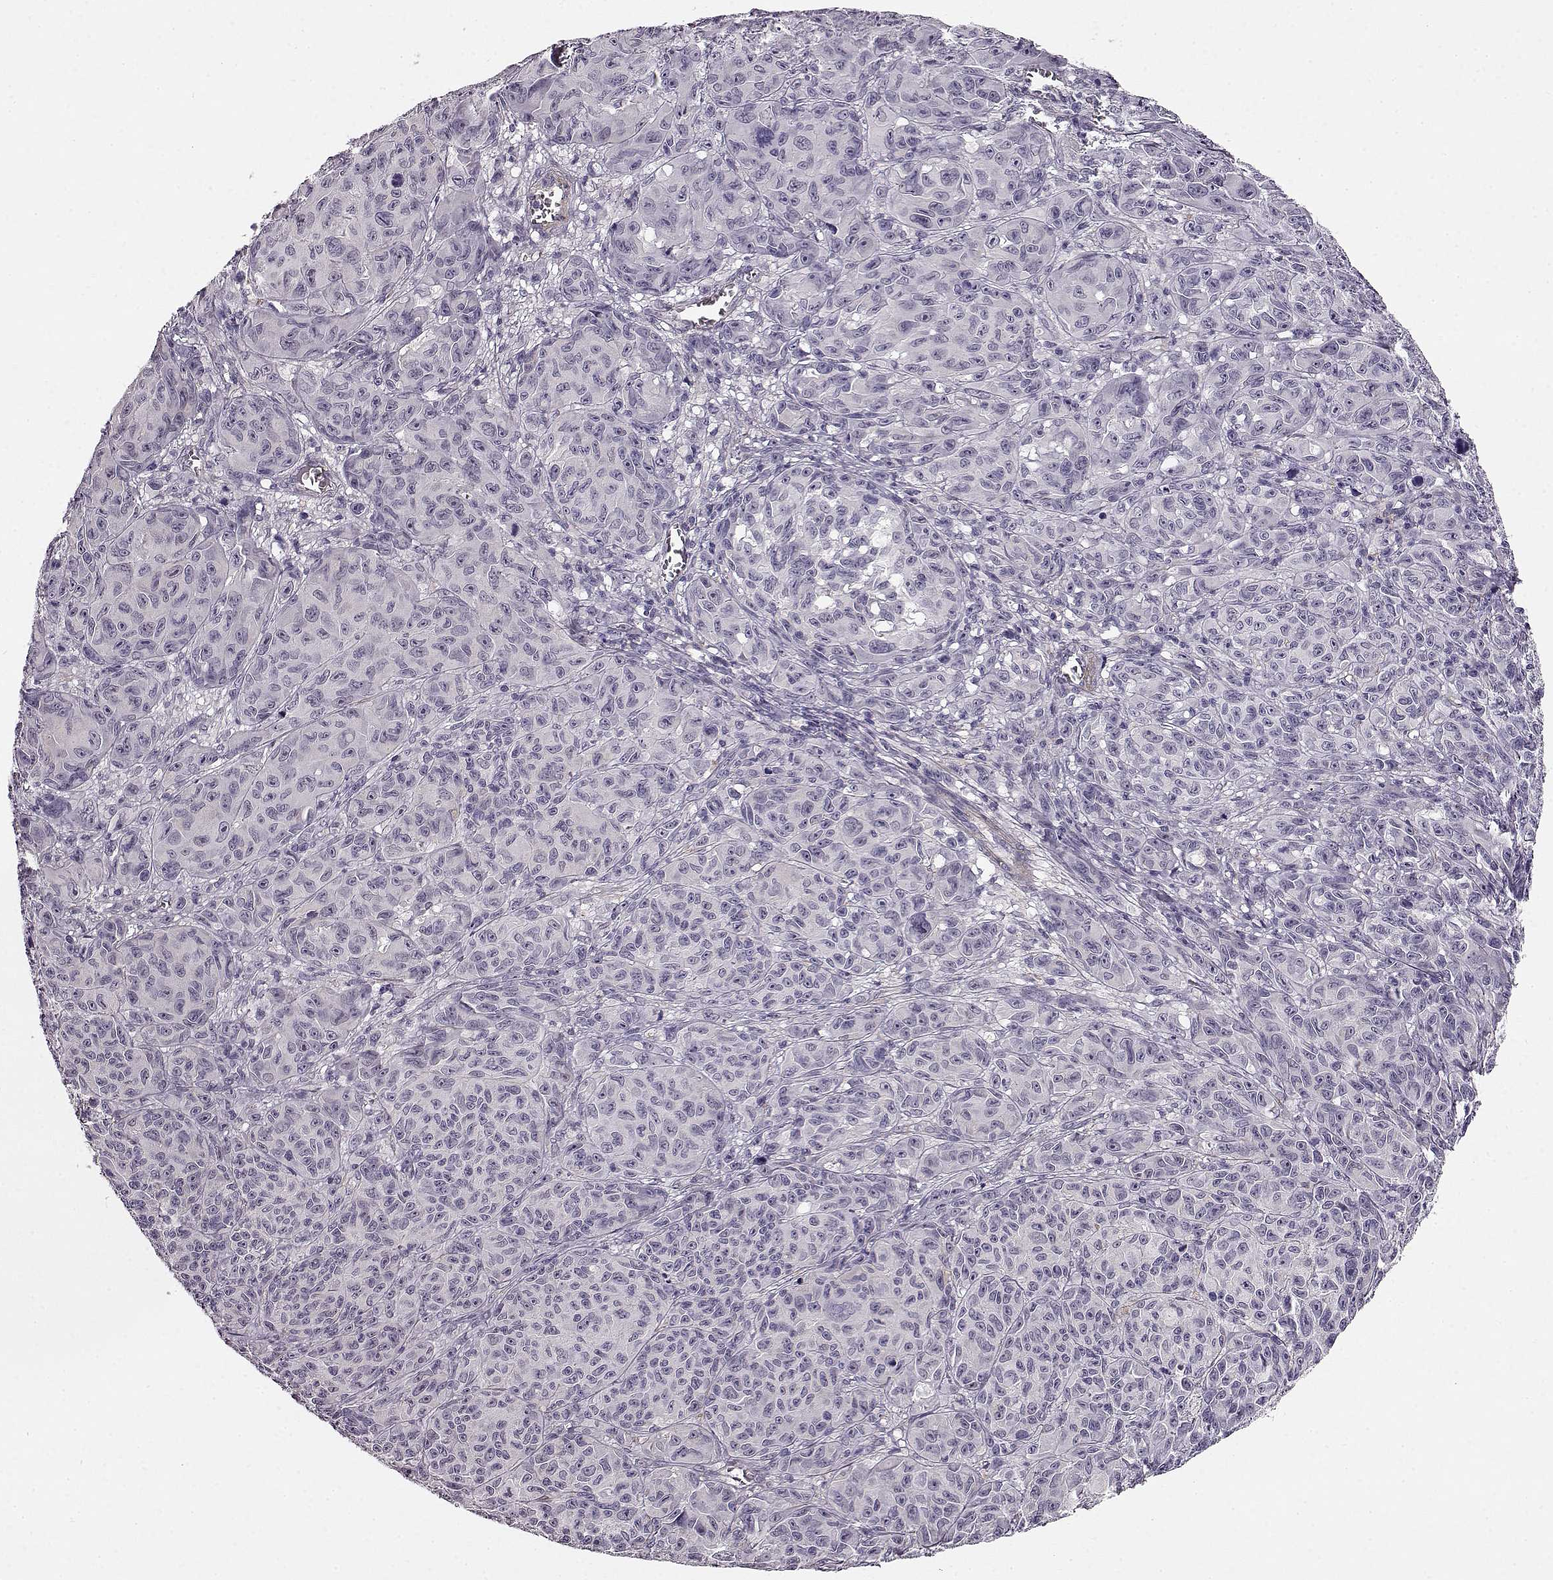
{"staining": {"intensity": "negative", "quantity": "none", "location": "none"}, "tissue": "melanoma", "cell_type": "Tumor cells", "image_type": "cancer", "snomed": [{"axis": "morphology", "description": "Malignant melanoma, NOS"}, {"axis": "topography", "description": "Vulva, labia, clitoris and Bartholin´s gland, NO"}], "caption": "This is an immunohistochemistry (IHC) micrograph of human melanoma. There is no staining in tumor cells.", "gene": "TRIM69", "patient": {"sex": "female", "age": 75}}